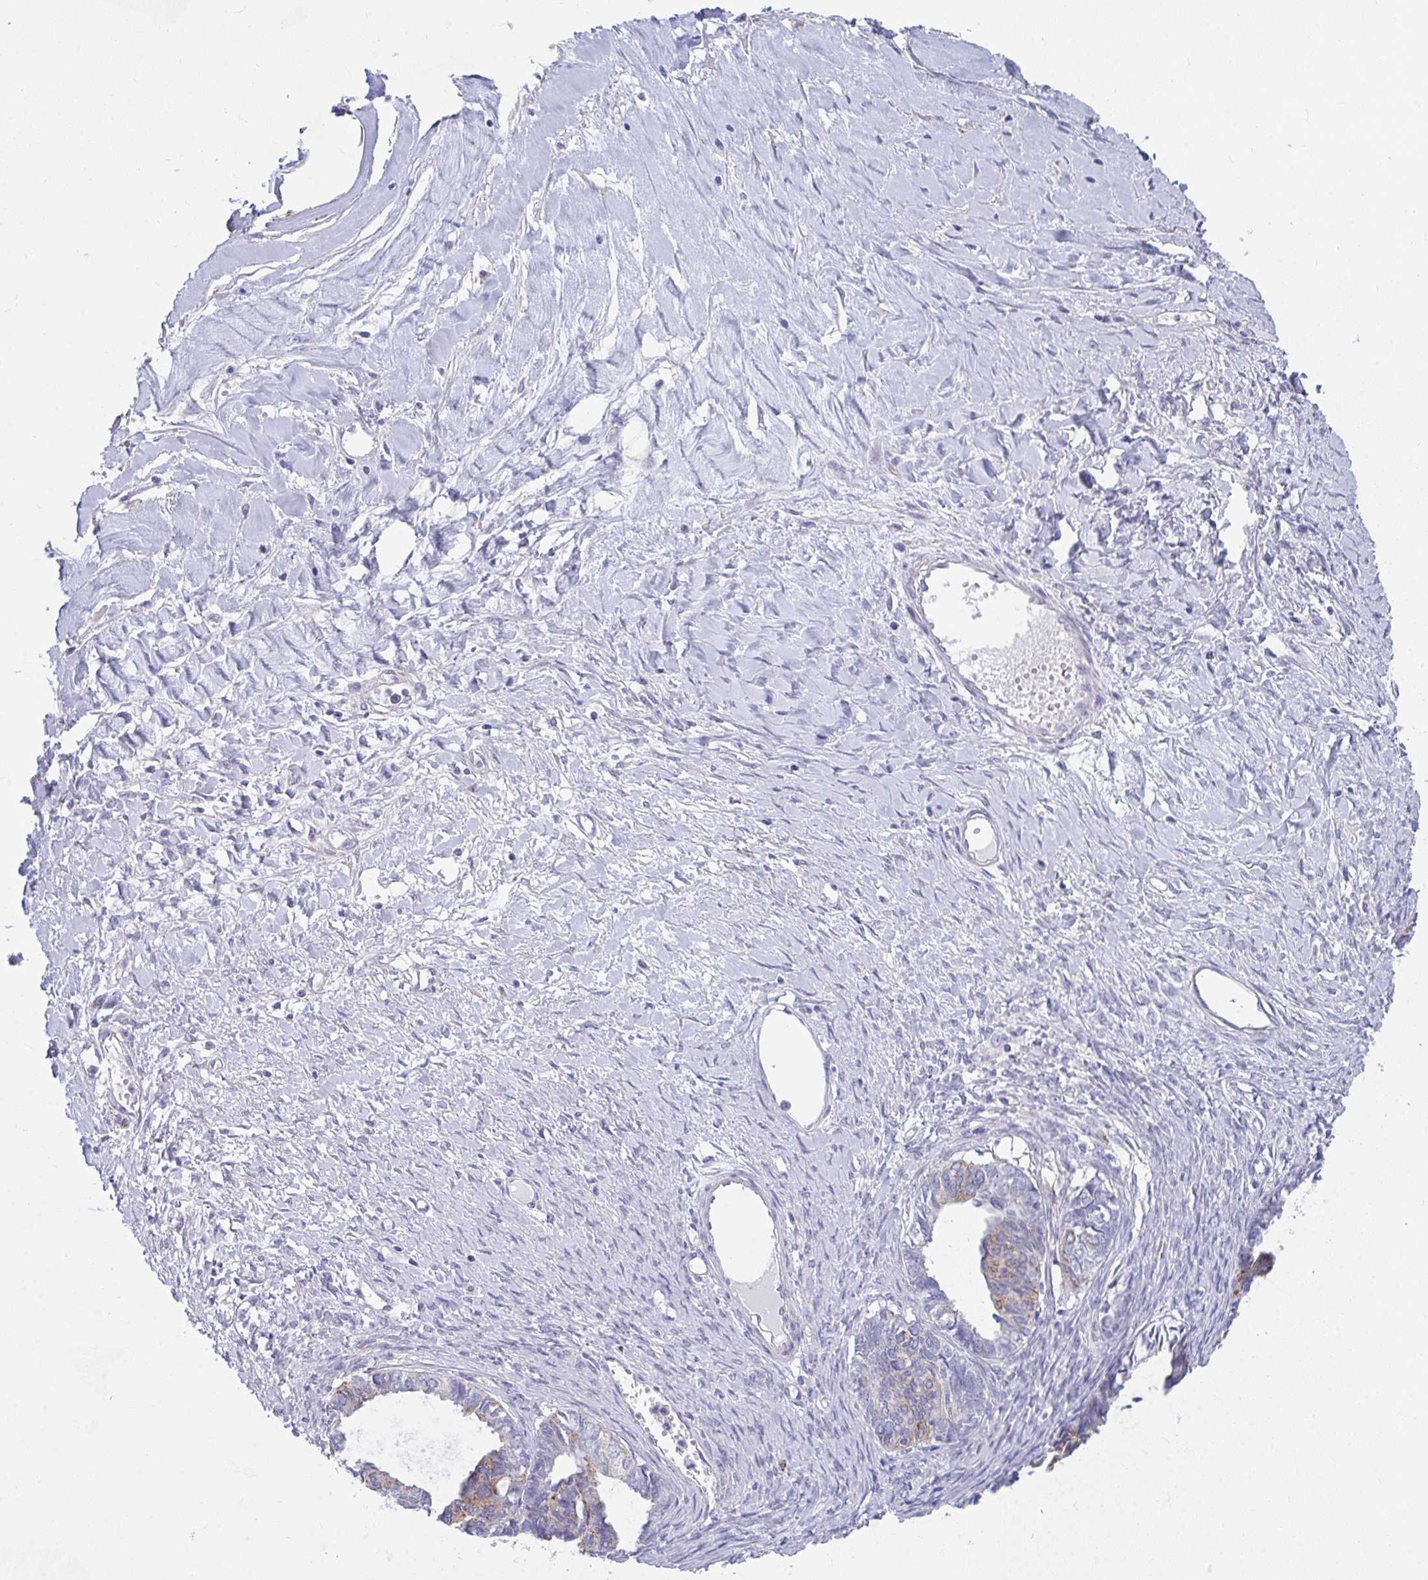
{"staining": {"intensity": "moderate", "quantity": "25%-75%", "location": "cytoplasmic/membranous"}, "tissue": "ovarian cancer", "cell_type": "Tumor cells", "image_type": "cancer", "snomed": [{"axis": "morphology", "description": "Cystadenocarcinoma, mucinous, NOS"}, {"axis": "topography", "description": "Ovary"}], "caption": "This image exhibits immunohistochemistry (IHC) staining of human mucinous cystadenocarcinoma (ovarian), with medium moderate cytoplasmic/membranous positivity in approximately 25%-75% of tumor cells.", "gene": "FAM156B", "patient": {"sex": "female", "age": 61}}